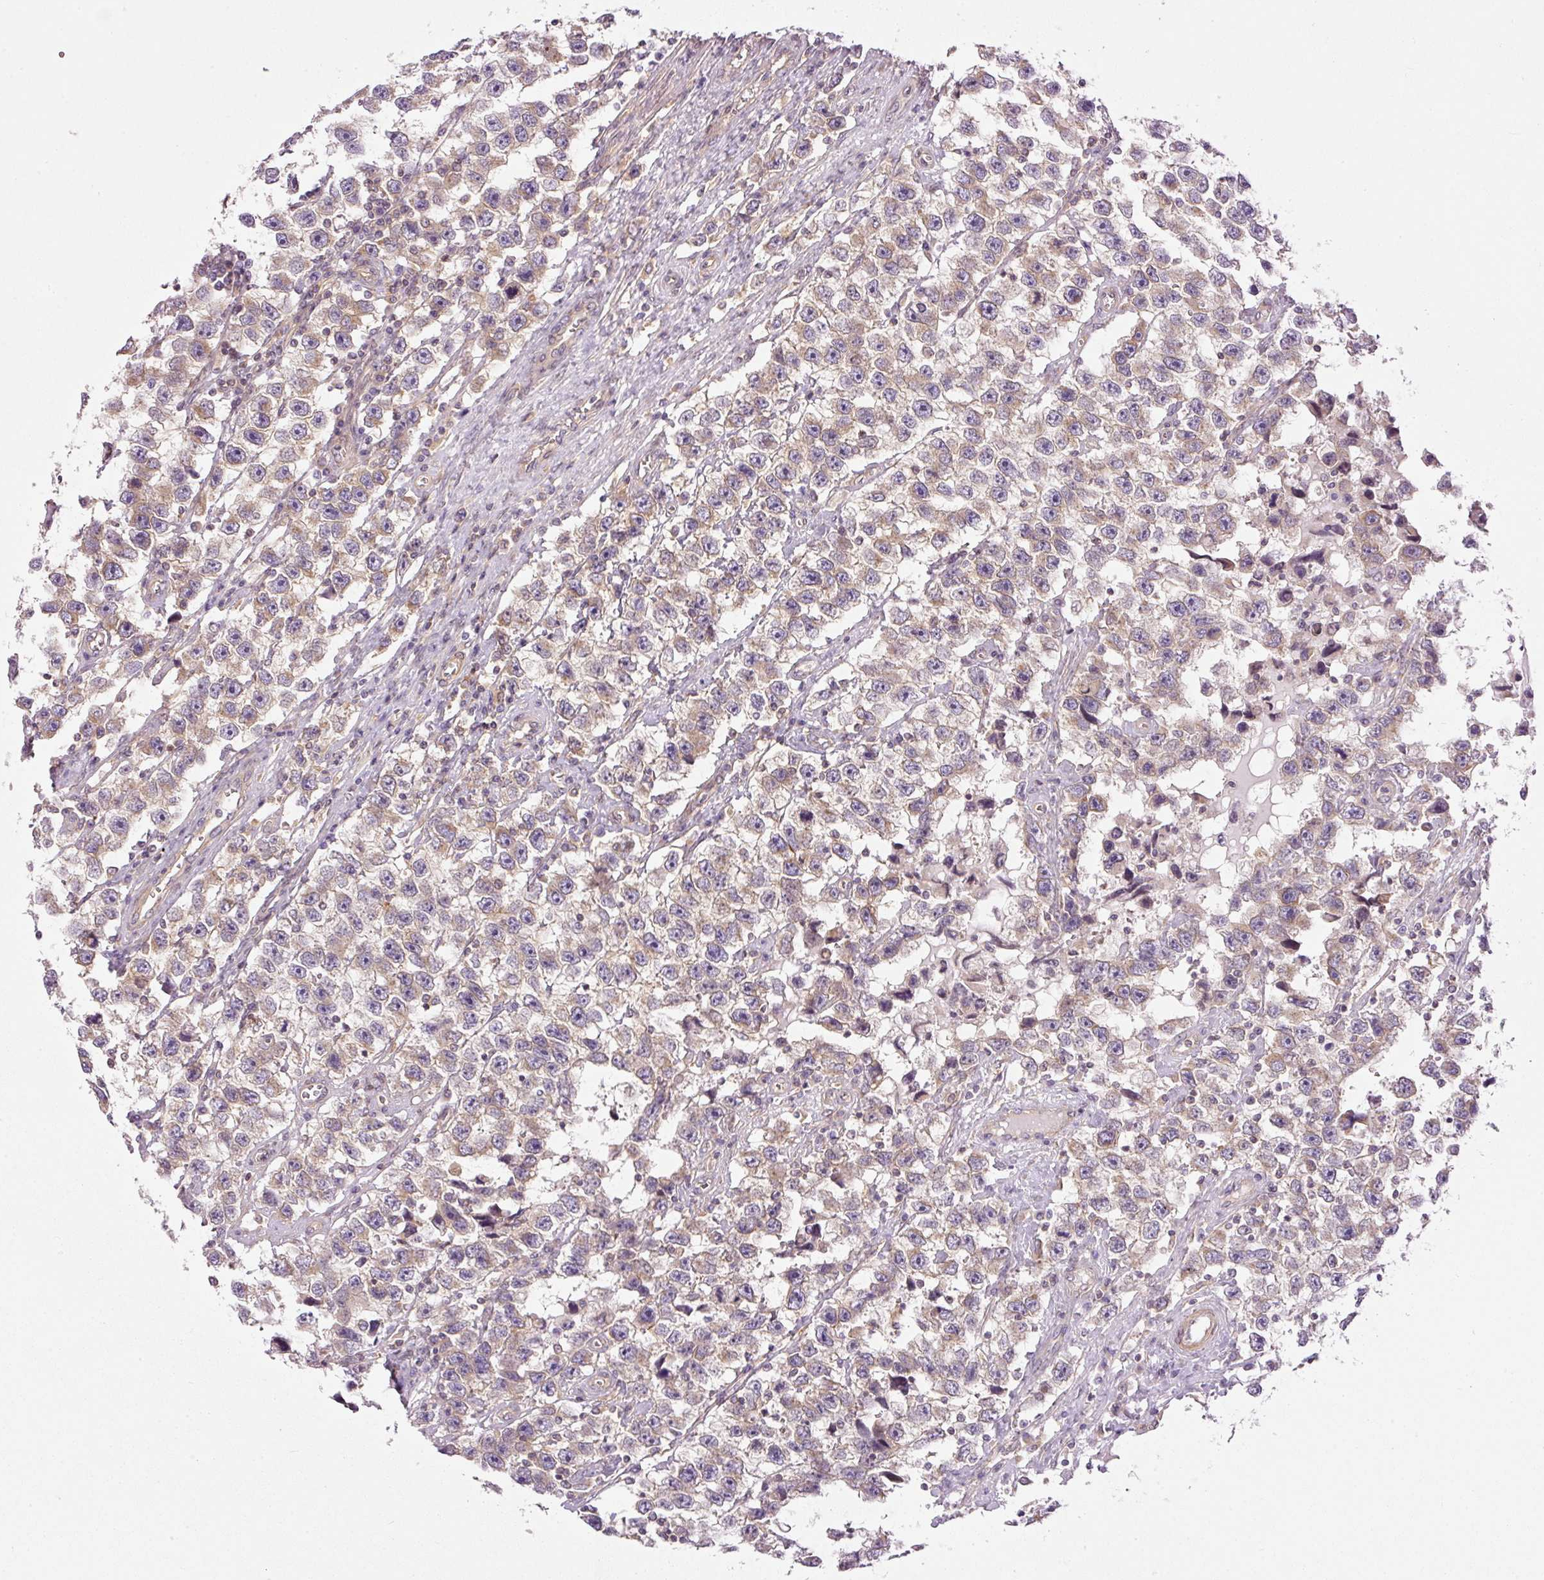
{"staining": {"intensity": "moderate", "quantity": "<25%", "location": "cytoplasmic/membranous"}, "tissue": "testis cancer", "cell_type": "Tumor cells", "image_type": "cancer", "snomed": [{"axis": "morphology", "description": "Seminoma, NOS"}, {"axis": "topography", "description": "Testis"}], "caption": "High-power microscopy captured an immunohistochemistry (IHC) histopathology image of testis cancer (seminoma), revealing moderate cytoplasmic/membranous expression in about <25% of tumor cells. (IHC, brightfield microscopy, high magnification).", "gene": "TBC1D2B", "patient": {"sex": "male", "age": 33}}